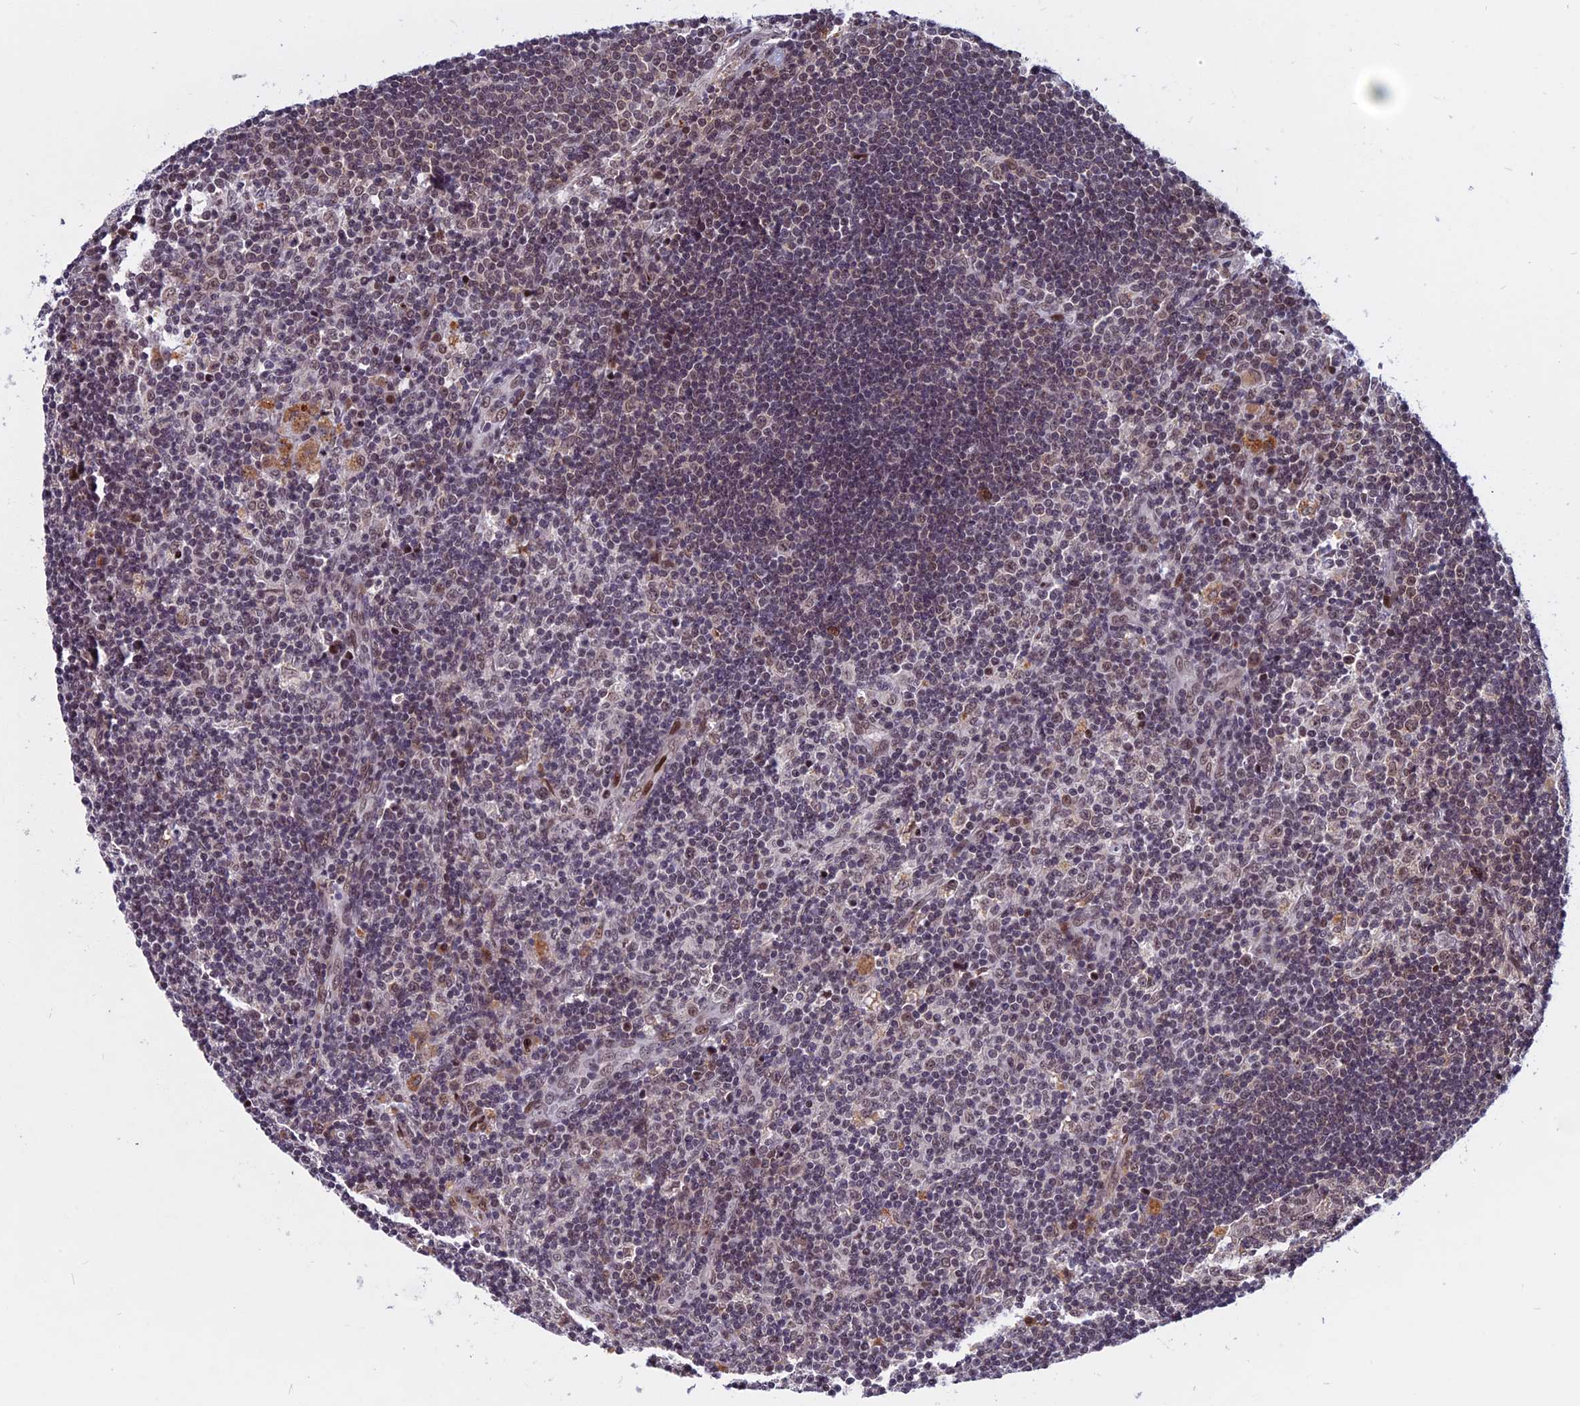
{"staining": {"intensity": "weak", "quantity": "25%-75%", "location": "cytoplasmic/membranous,nuclear"}, "tissue": "lymph node", "cell_type": "Germinal center cells", "image_type": "normal", "snomed": [{"axis": "morphology", "description": "Normal tissue, NOS"}, {"axis": "topography", "description": "Lymph node"}], "caption": "Germinal center cells reveal low levels of weak cytoplasmic/membranous,nuclear positivity in about 25%-75% of cells in benign human lymph node.", "gene": "CDC7", "patient": {"sex": "male", "age": 58}}